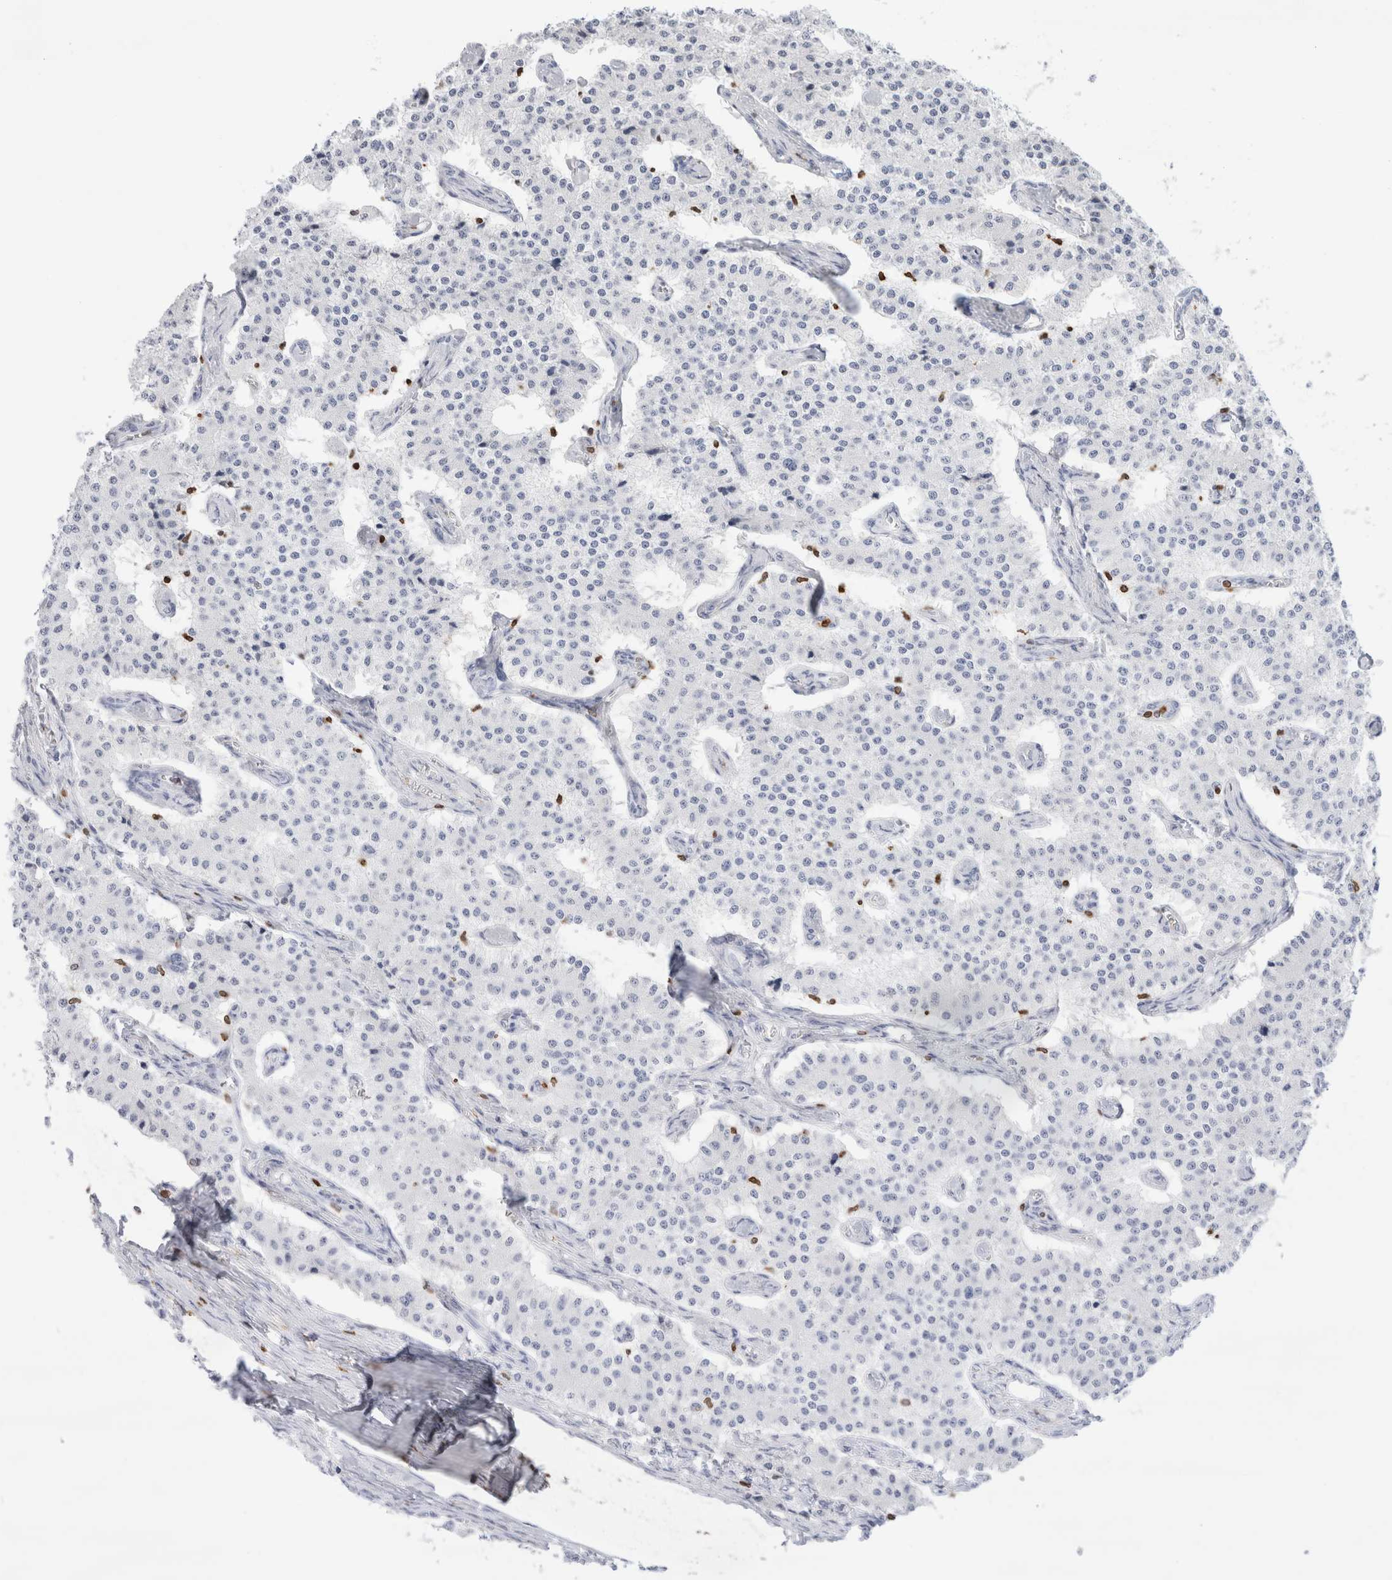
{"staining": {"intensity": "negative", "quantity": "none", "location": "none"}, "tissue": "carcinoid", "cell_type": "Tumor cells", "image_type": "cancer", "snomed": [{"axis": "morphology", "description": "Carcinoid, malignant, NOS"}, {"axis": "topography", "description": "Colon"}], "caption": "High power microscopy histopathology image of an IHC photomicrograph of carcinoid, revealing no significant positivity in tumor cells.", "gene": "ALOX5AP", "patient": {"sex": "female", "age": 52}}